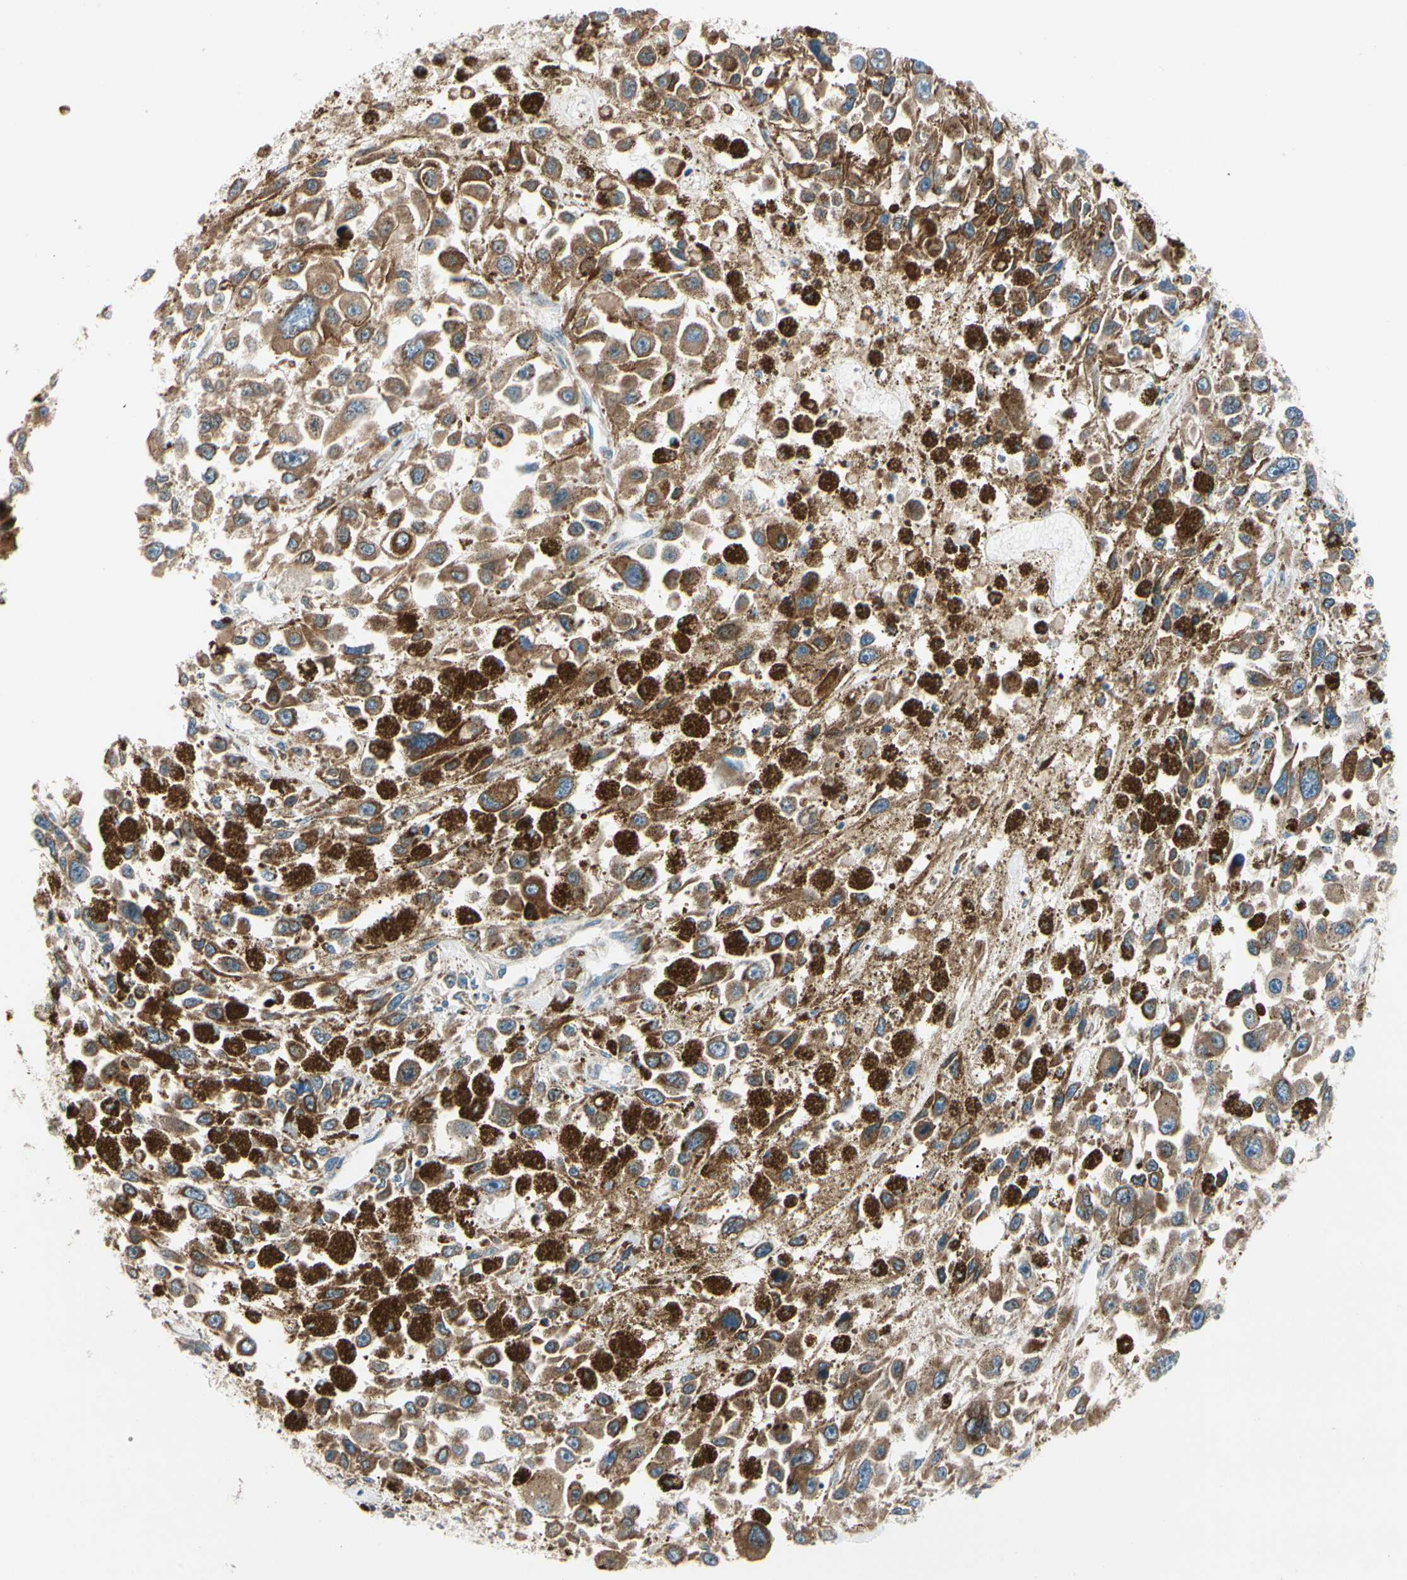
{"staining": {"intensity": "strong", "quantity": ">75%", "location": "cytoplasmic/membranous"}, "tissue": "melanoma", "cell_type": "Tumor cells", "image_type": "cancer", "snomed": [{"axis": "morphology", "description": "Malignant melanoma, Metastatic site"}, {"axis": "topography", "description": "Lymph node"}], "caption": "Malignant melanoma (metastatic site) stained with IHC shows strong cytoplasmic/membranous positivity in approximately >75% of tumor cells.", "gene": "MRPL9", "patient": {"sex": "male", "age": 59}}